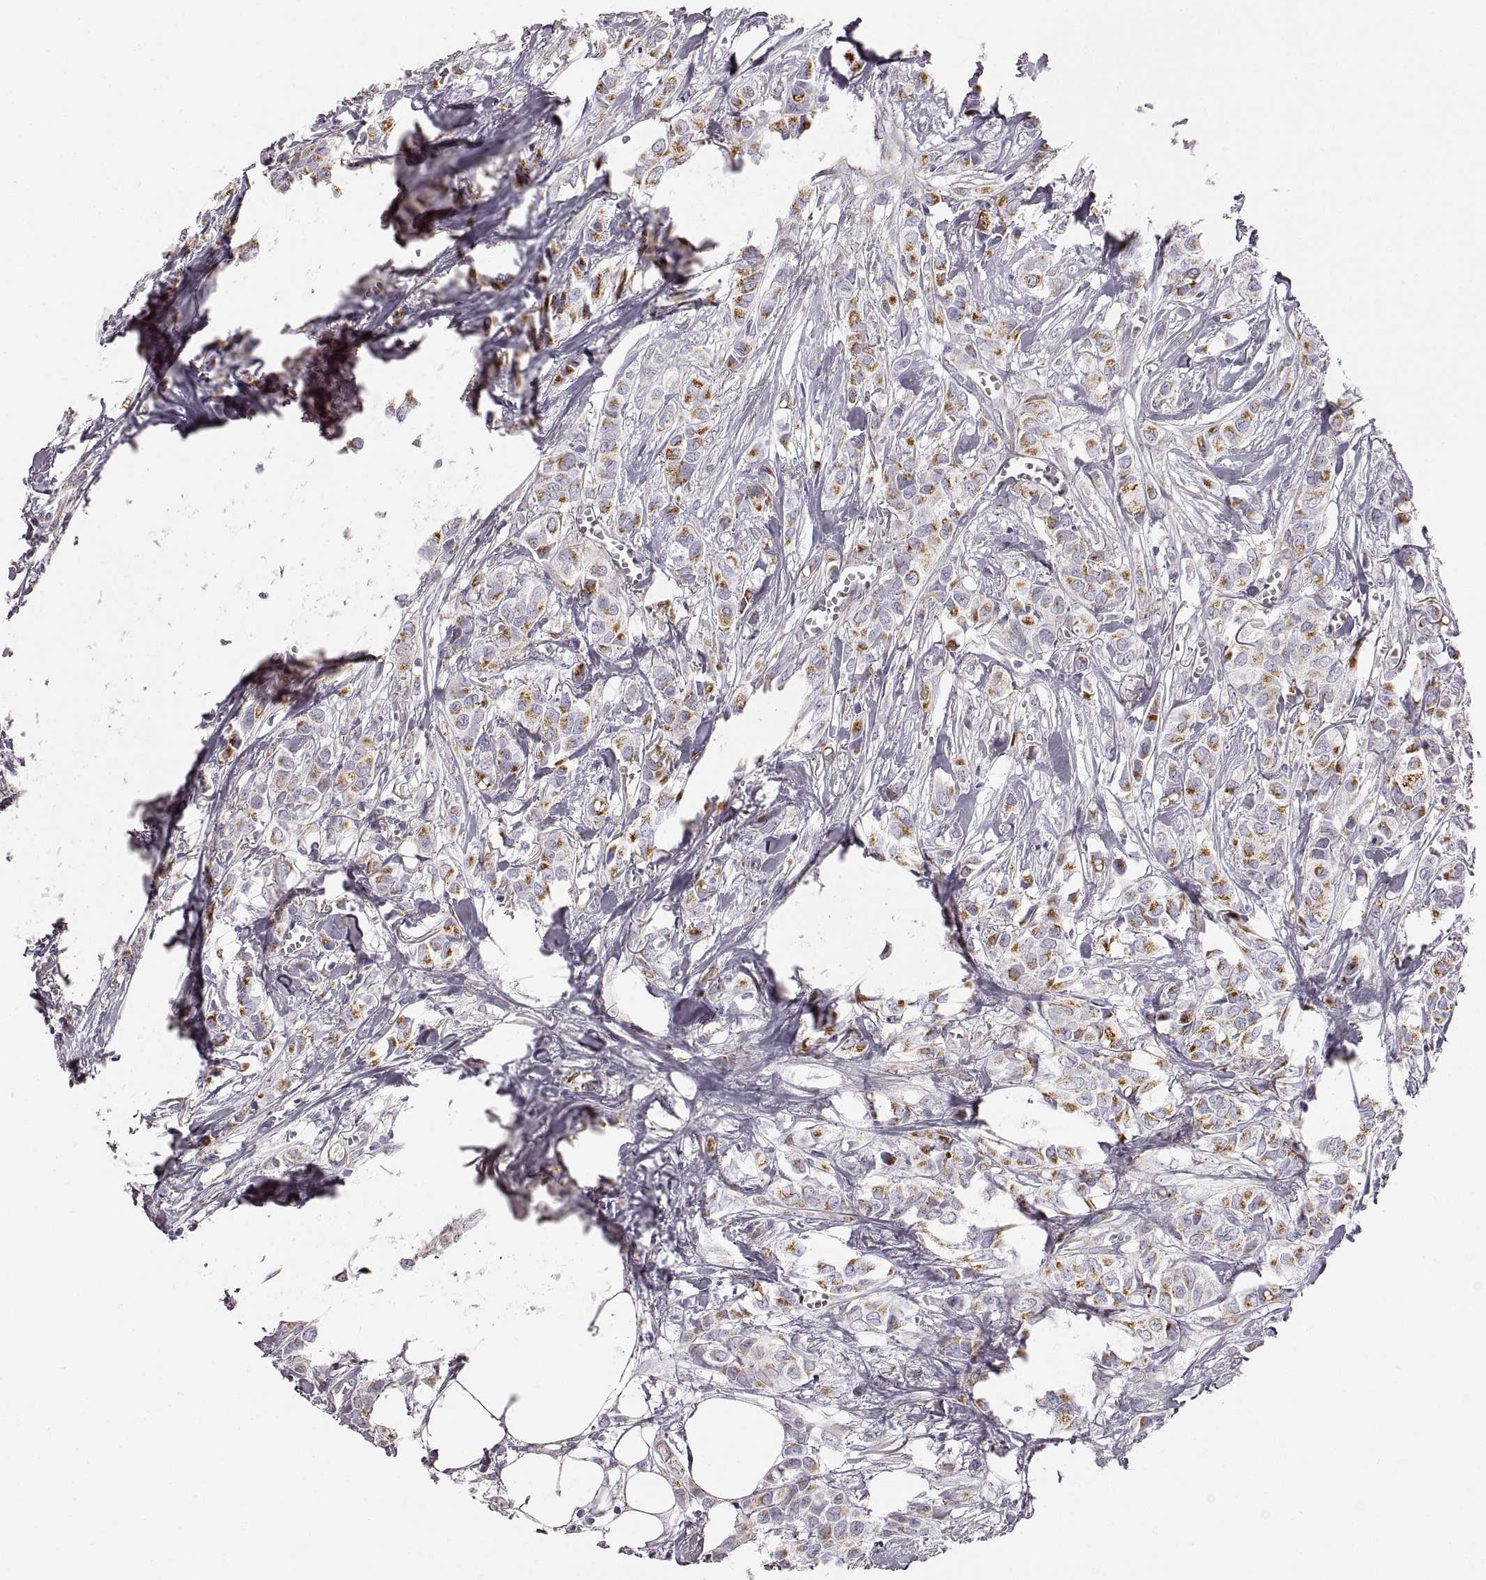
{"staining": {"intensity": "moderate", "quantity": "<25%", "location": "cytoplasmic/membranous"}, "tissue": "breast cancer", "cell_type": "Tumor cells", "image_type": "cancer", "snomed": [{"axis": "morphology", "description": "Duct carcinoma"}, {"axis": "topography", "description": "Breast"}], "caption": "Immunohistochemistry (IHC) histopathology image of neoplastic tissue: breast cancer (intraductal carcinoma) stained using immunohistochemistry demonstrates low levels of moderate protein expression localized specifically in the cytoplasmic/membranous of tumor cells, appearing as a cytoplasmic/membranous brown color.", "gene": "RDH13", "patient": {"sex": "female", "age": 85}}